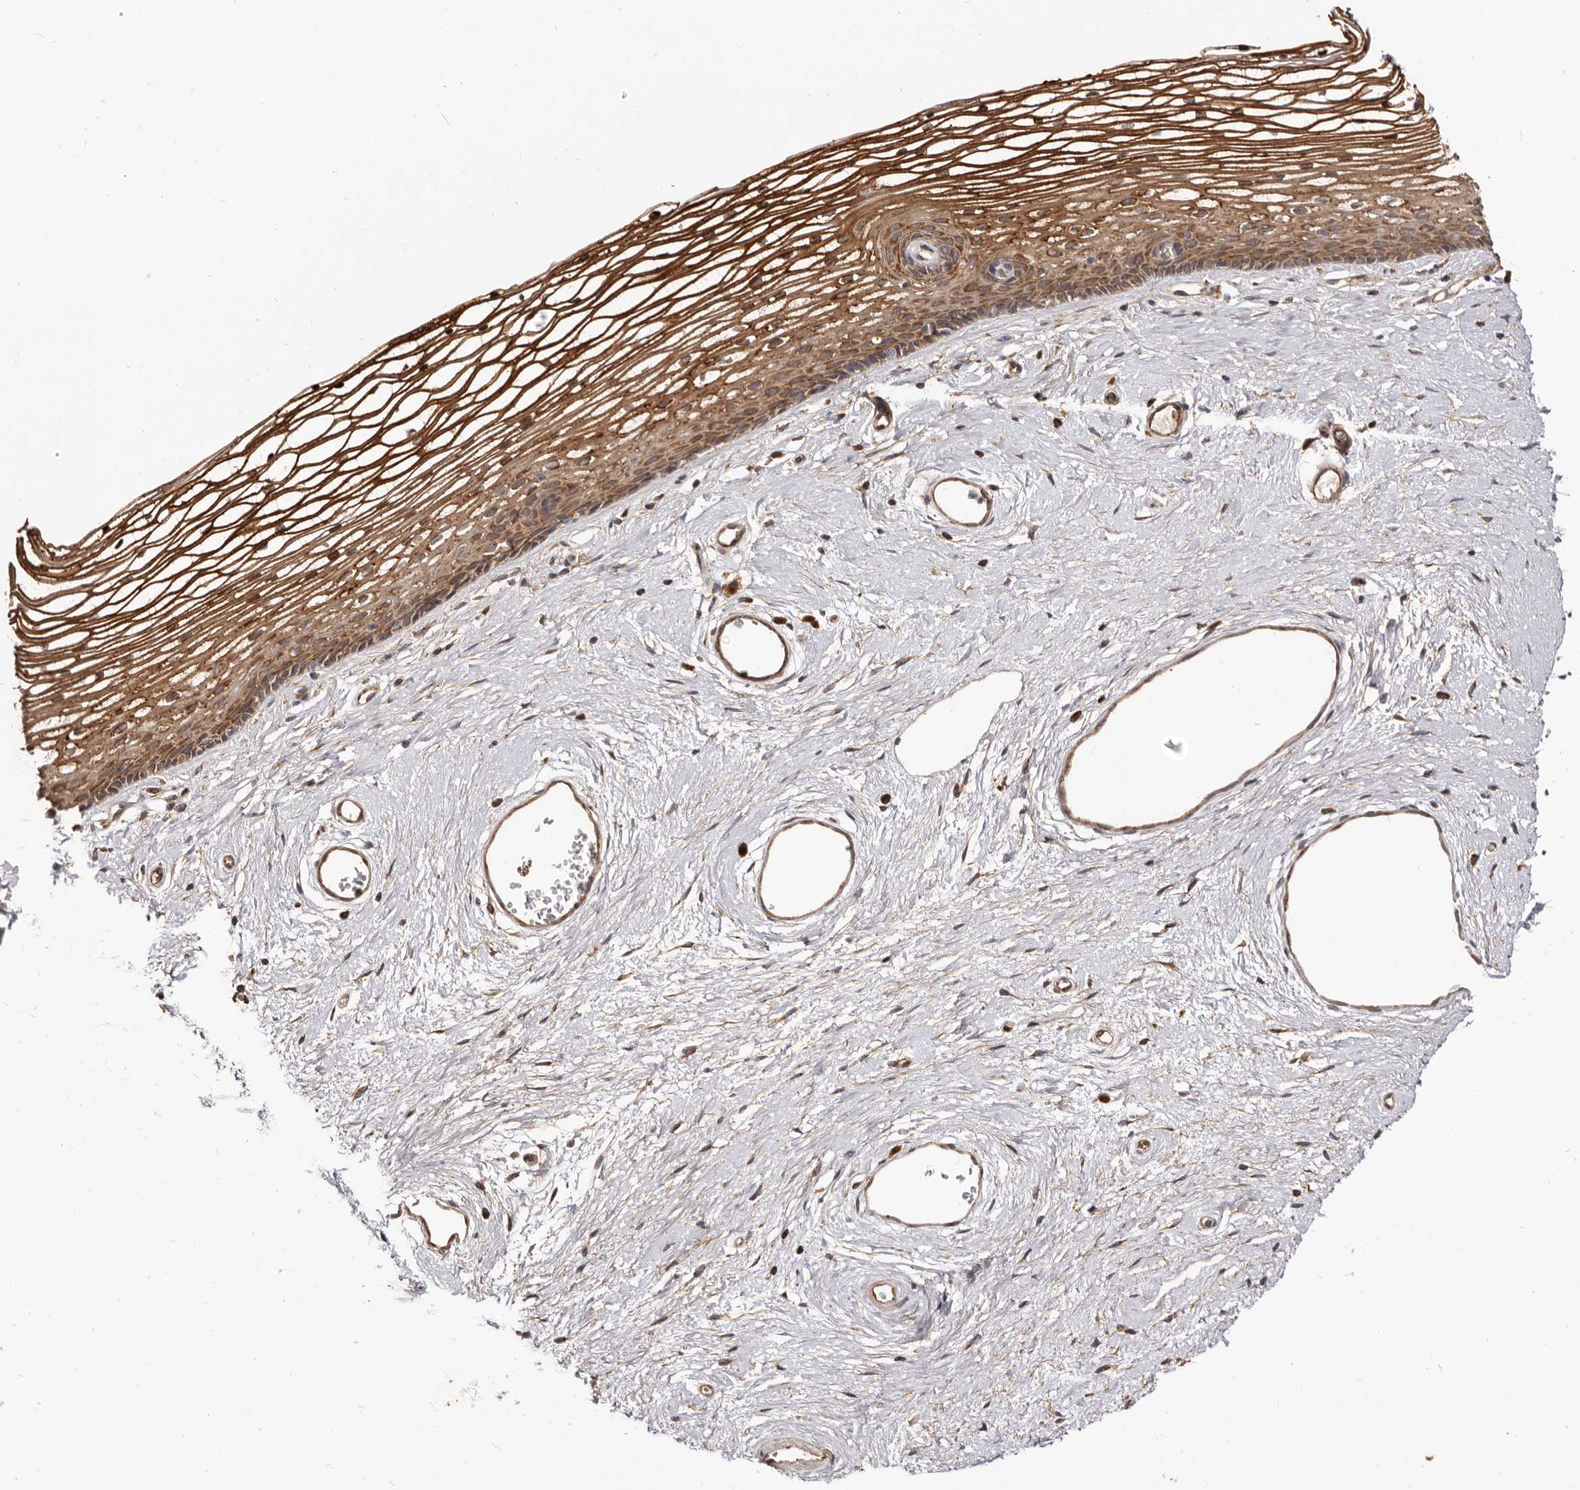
{"staining": {"intensity": "moderate", "quantity": ">75%", "location": "cytoplasmic/membranous"}, "tissue": "vagina", "cell_type": "Squamous epithelial cells", "image_type": "normal", "snomed": [{"axis": "morphology", "description": "Normal tissue, NOS"}, {"axis": "topography", "description": "Vagina"}], "caption": "Vagina was stained to show a protein in brown. There is medium levels of moderate cytoplasmic/membranous staining in approximately >75% of squamous epithelial cells. The staining was performed using DAB (3,3'-diaminobenzidine), with brown indicating positive protein expression. Nuclei are stained blue with hematoxylin.", "gene": "ADAMTS20", "patient": {"sex": "female", "age": 46}}